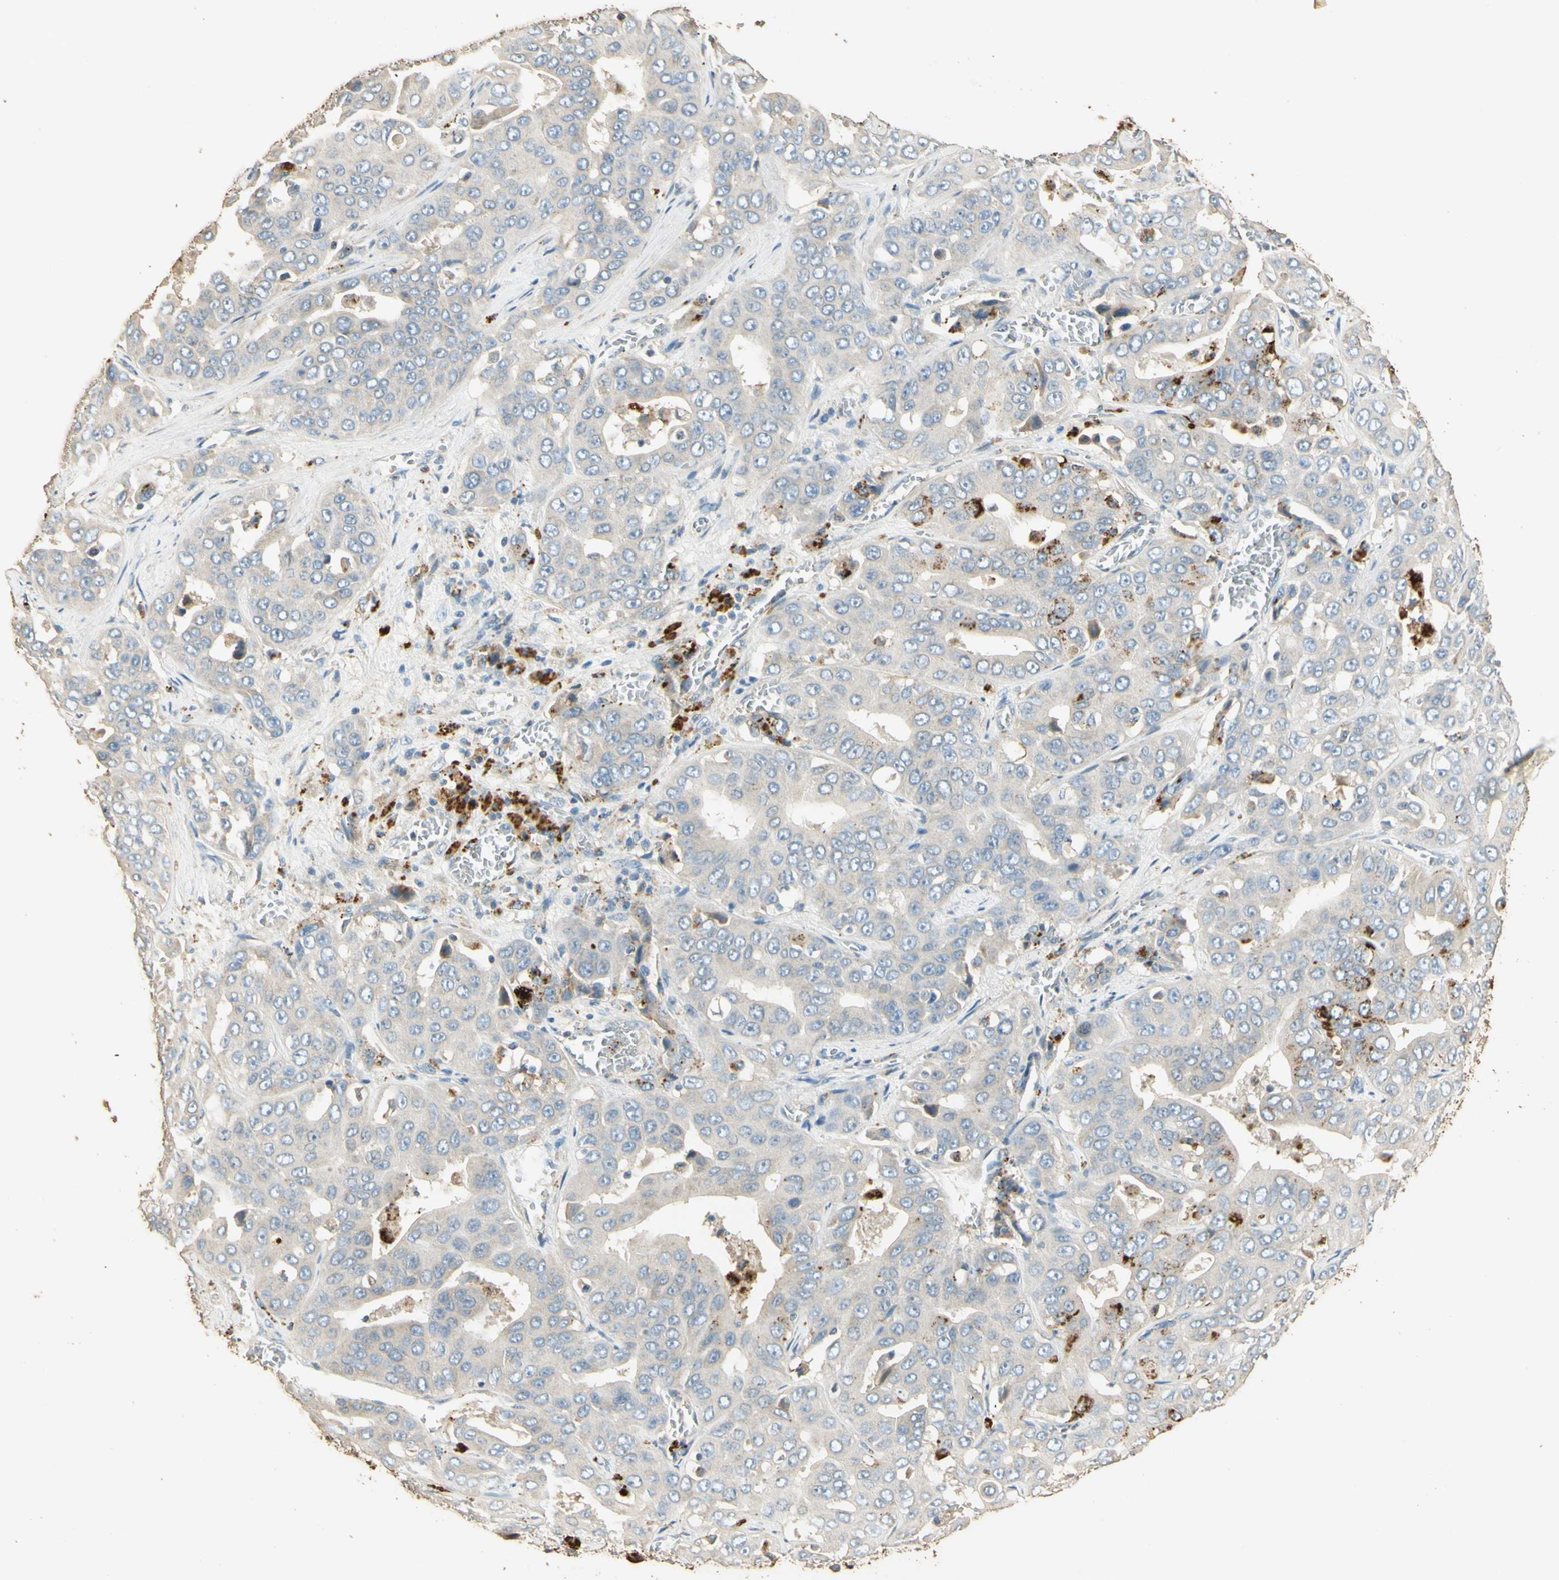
{"staining": {"intensity": "strong", "quantity": "<25%", "location": "cytoplasmic/membranous"}, "tissue": "liver cancer", "cell_type": "Tumor cells", "image_type": "cancer", "snomed": [{"axis": "morphology", "description": "Cholangiocarcinoma"}, {"axis": "topography", "description": "Liver"}], "caption": "Protein expression analysis of cholangiocarcinoma (liver) shows strong cytoplasmic/membranous staining in about <25% of tumor cells.", "gene": "ARHGEF17", "patient": {"sex": "female", "age": 52}}